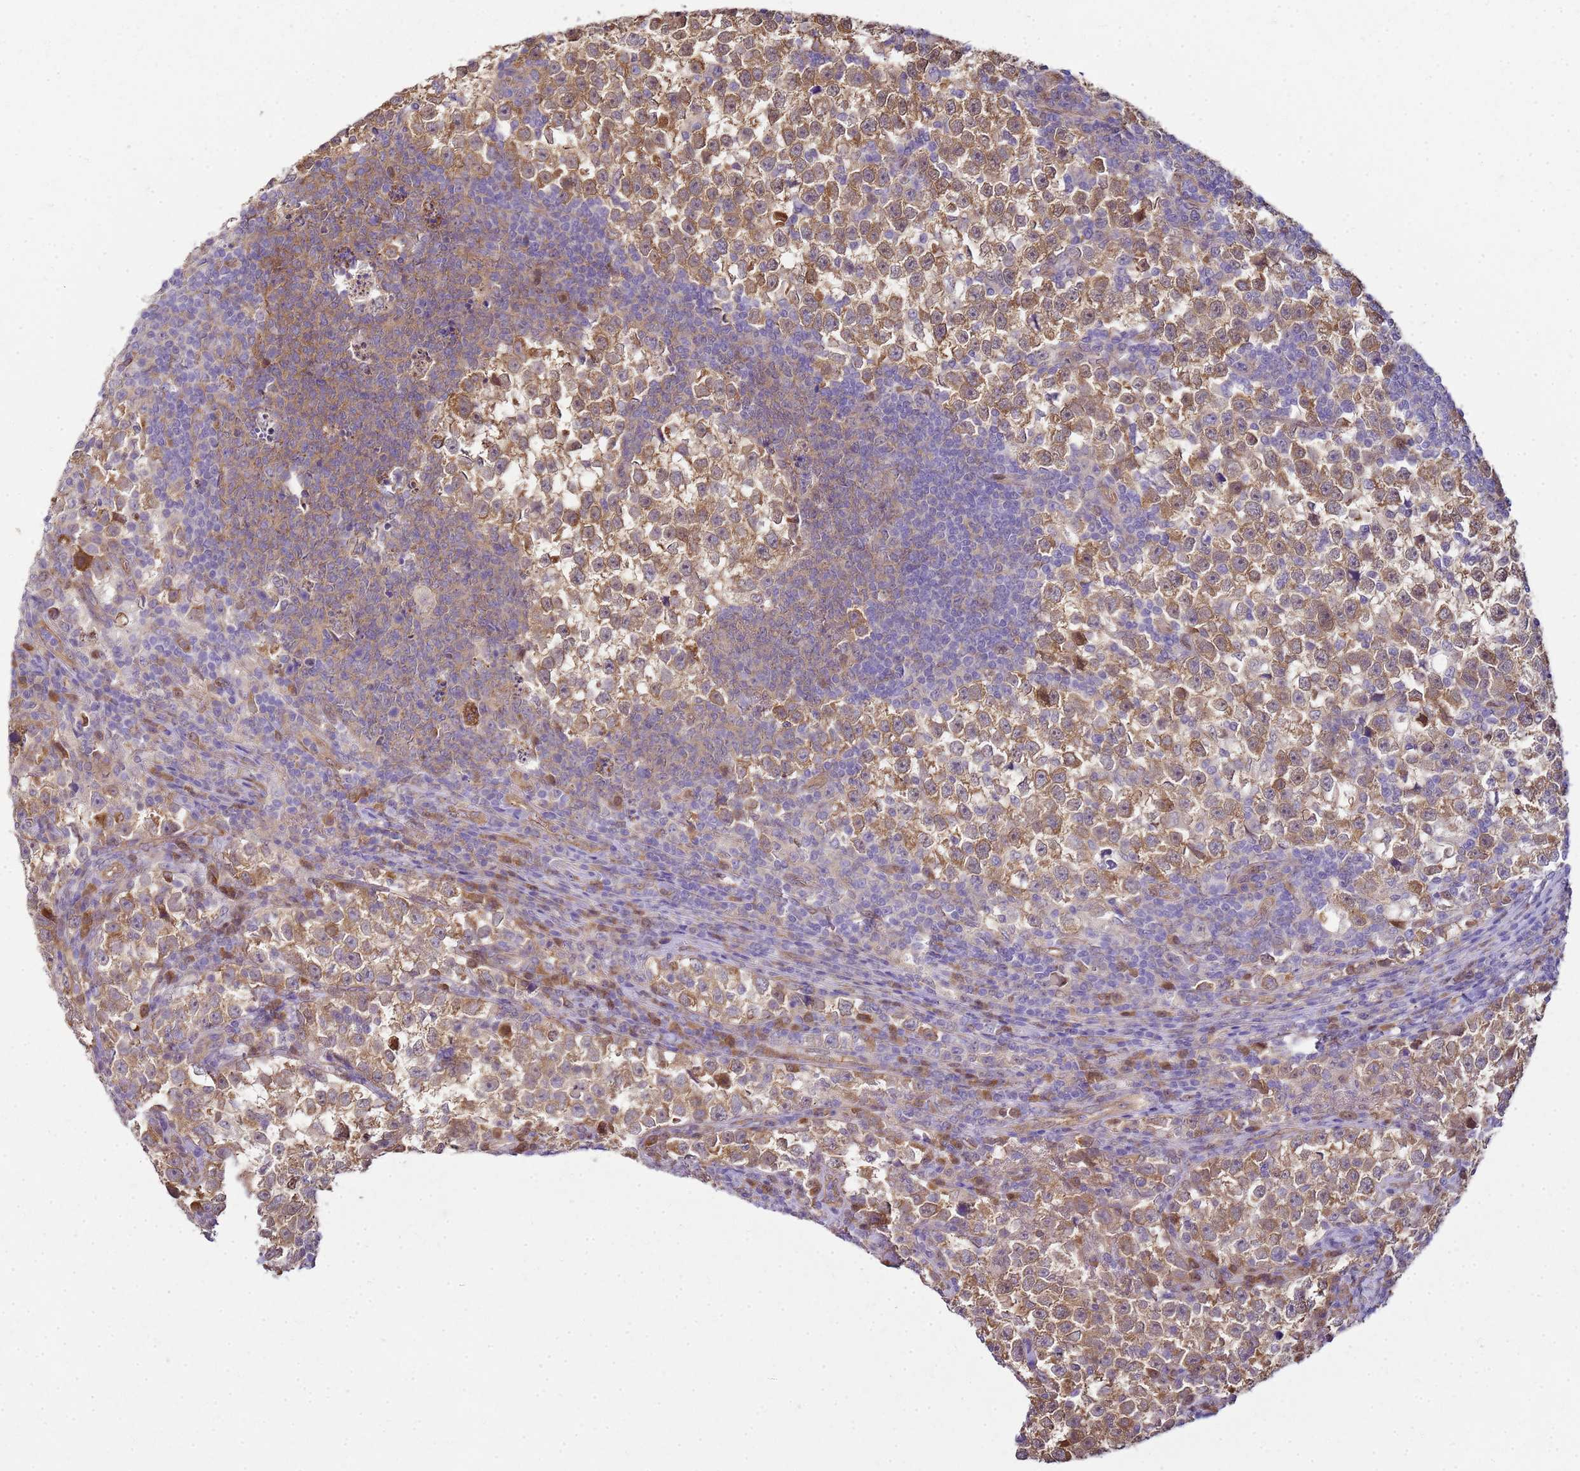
{"staining": {"intensity": "moderate", "quantity": ">75%", "location": "cytoplasmic/membranous"}, "tissue": "testis cancer", "cell_type": "Tumor cells", "image_type": "cancer", "snomed": [{"axis": "morphology", "description": "Normal tissue, NOS"}, {"axis": "morphology", "description": "Seminoma, NOS"}, {"axis": "topography", "description": "Testis"}], "caption": "Testis cancer stained for a protein exhibits moderate cytoplasmic/membranous positivity in tumor cells.", "gene": "YWHAE", "patient": {"sex": "male", "age": 43}}